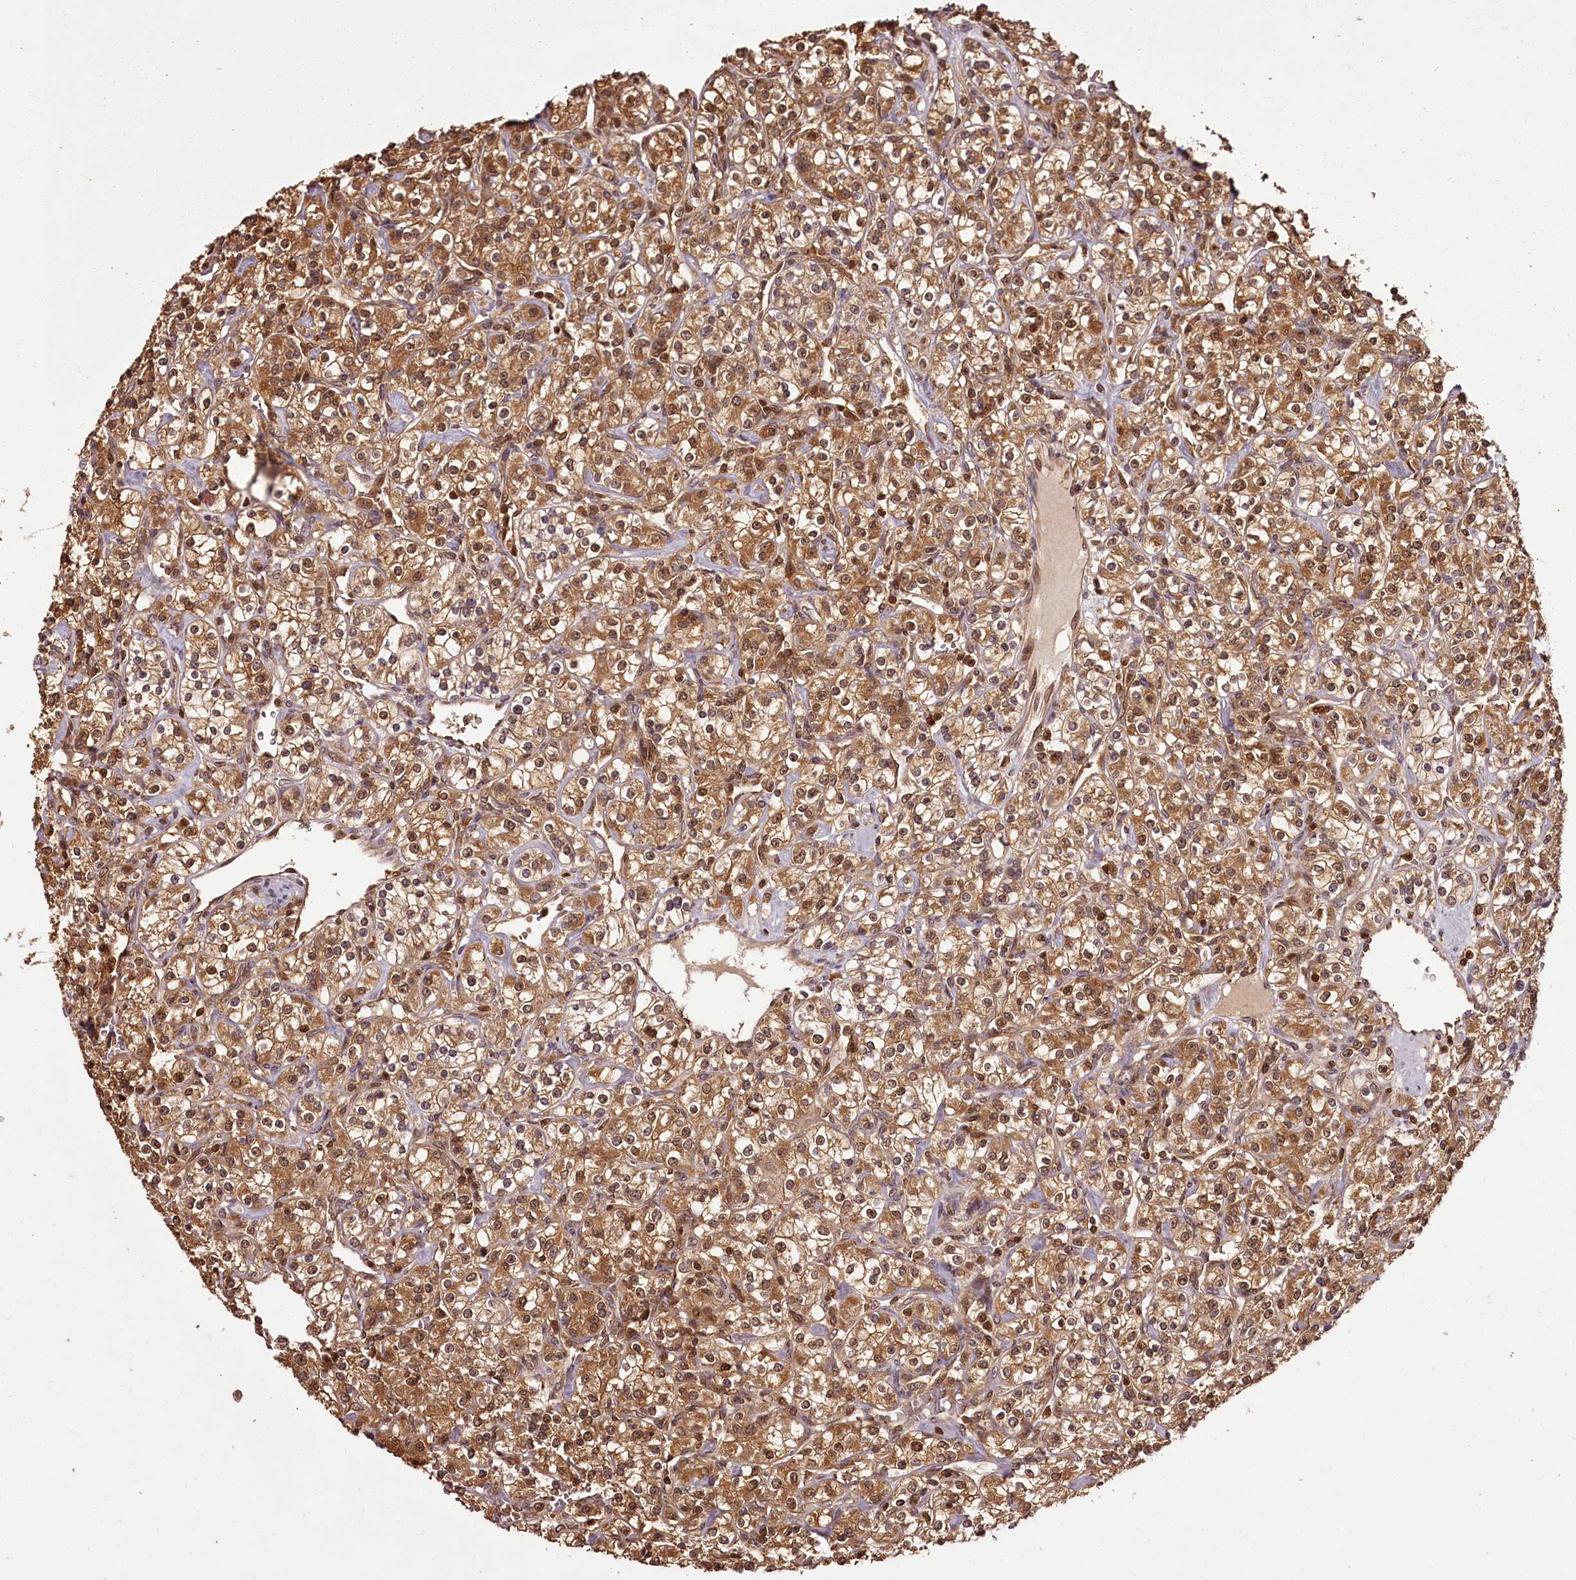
{"staining": {"intensity": "moderate", "quantity": ">75%", "location": "cytoplasmic/membranous,nuclear"}, "tissue": "renal cancer", "cell_type": "Tumor cells", "image_type": "cancer", "snomed": [{"axis": "morphology", "description": "Adenocarcinoma, NOS"}, {"axis": "topography", "description": "Kidney"}], "caption": "DAB immunohistochemical staining of human adenocarcinoma (renal) reveals moderate cytoplasmic/membranous and nuclear protein staining in about >75% of tumor cells. The protein is stained brown, and the nuclei are stained in blue (DAB IHC with brightfield microscopy, high magnification).", "gene": "NPRL2", "patient": {"sex": "male", "age": 77}}